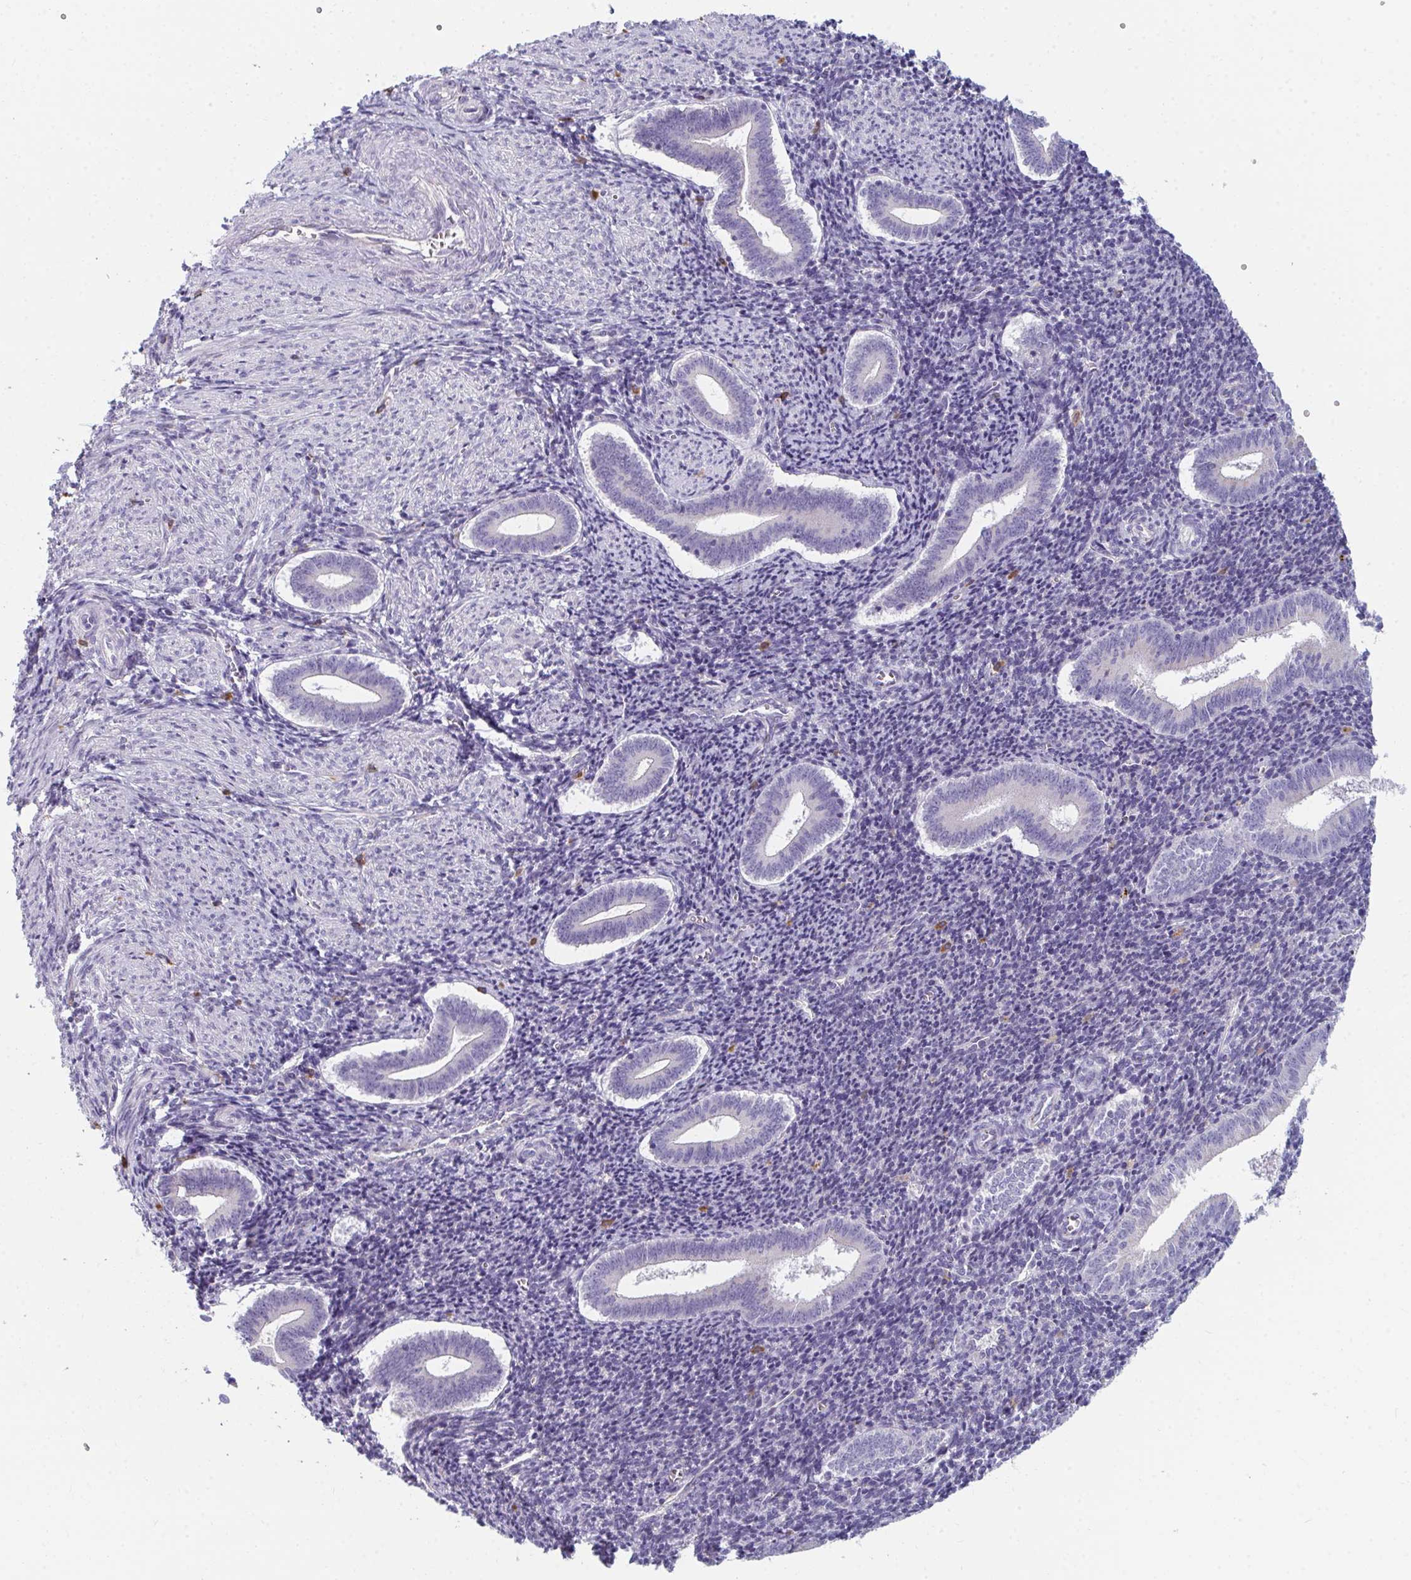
{"staining": {"intensity": "negative", "quantity": "none", "location": "none"}, "tissue": "endometrium", "cell_type": "Cells in endometrial stroma", "image_type": "normal", "snomed": [{"axis": "morphology", "description": "Normal tissue, NOS"}, {"axis": "topography", "description": "Endometrium"}], "caption": "Cells in endometrial stroma are negative for brown protein staining in normal endometrium. (DAB IHC, high magnification).", "gene": "EIF1AD", "patient": {"sex": "female", "age": 25}}